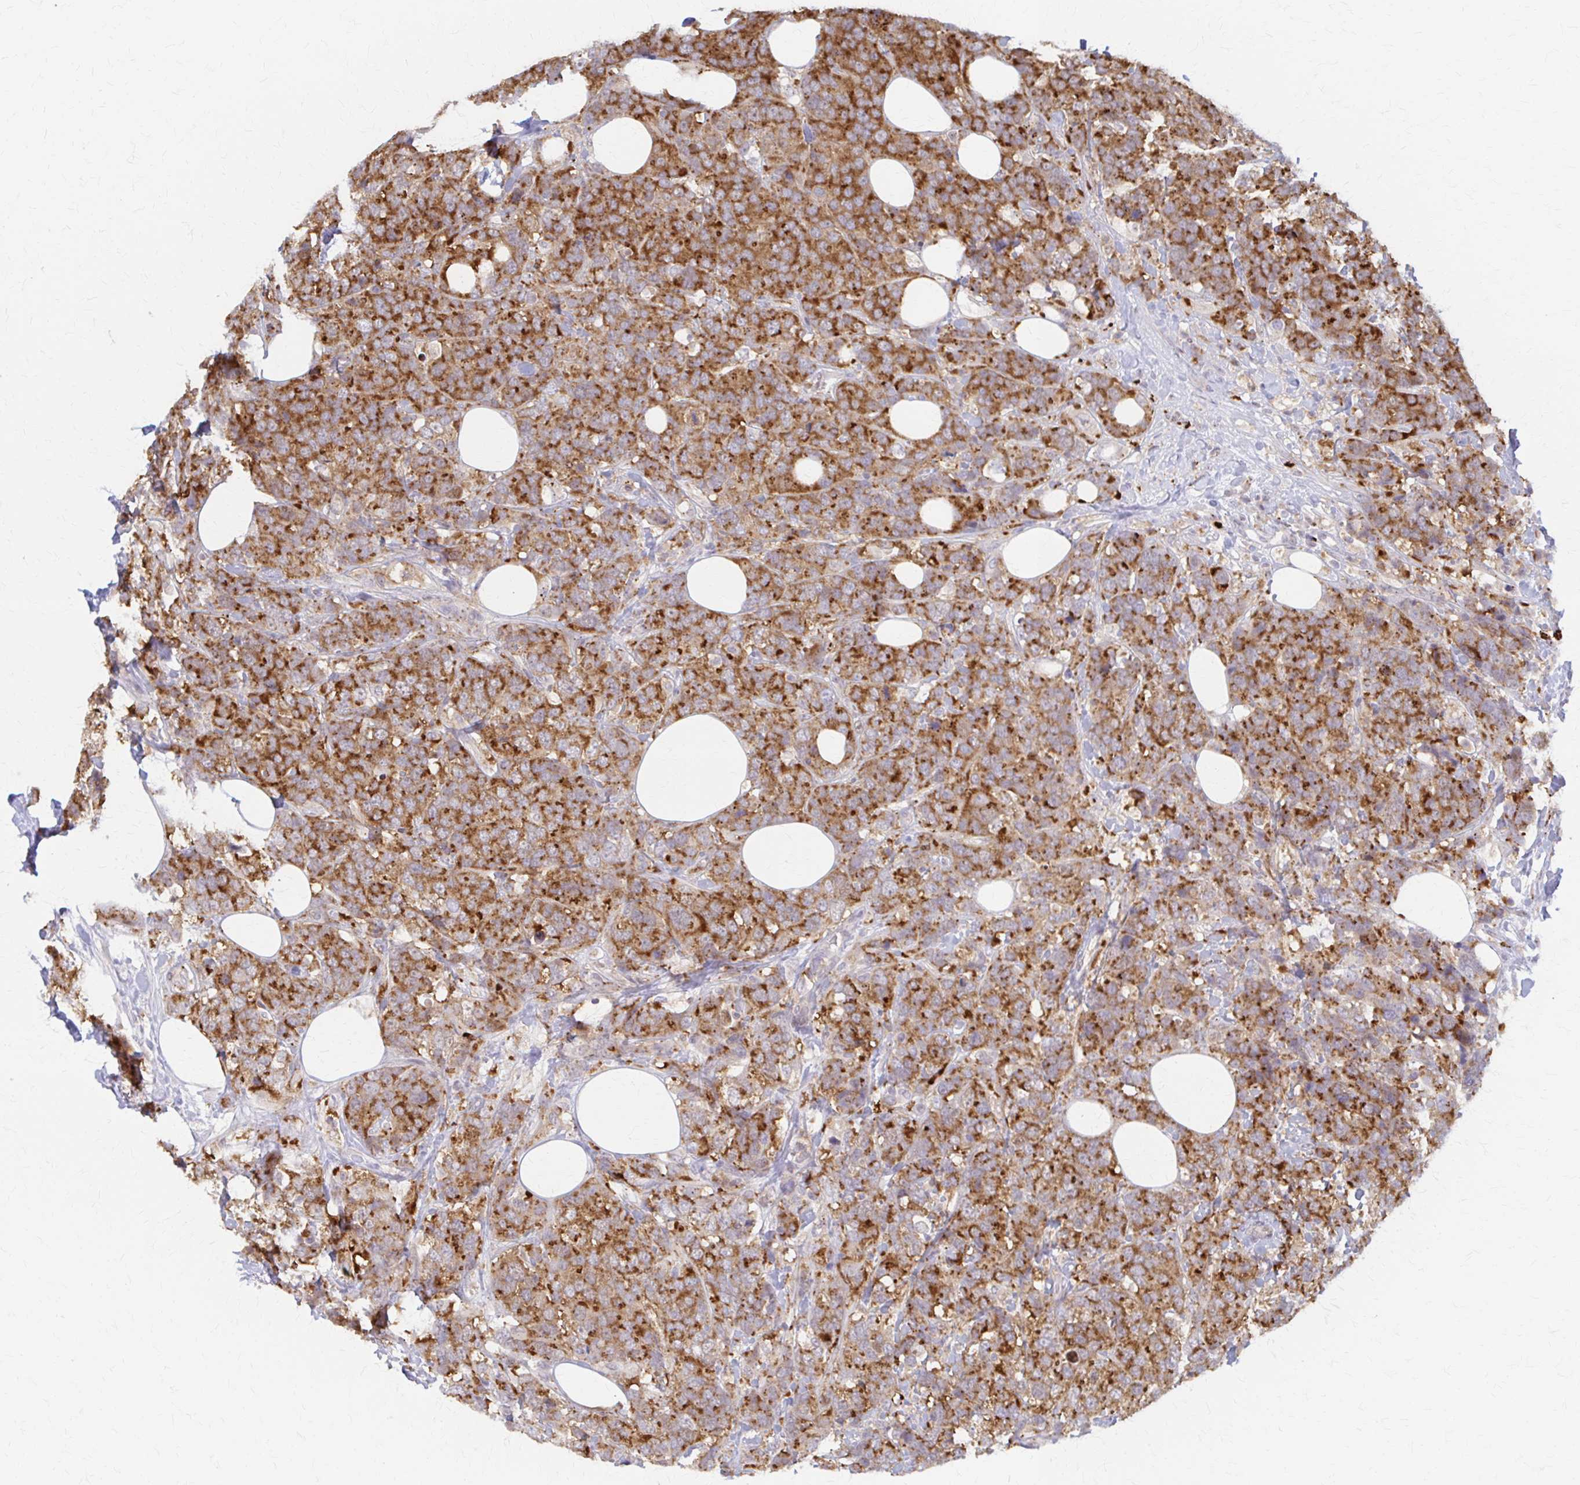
{"staining": {"intensity": "strong", "quantity": ">75%", "location": "cytoplasmic/membranous"}, "tissue": "breast cancer", "cell_type": "Tumor cells", "image_type": "cancer", "snomed": [{"axis": "morphology", "description": "Lobular carcinoma"}, {"axis": "topography", "description": "Breast"}], "caption": "Human breast lobular carcinoma stained with a brown dye displays strong cytoplasmic/membranous positive positivity in about >75% of tumor cells.", "gene": "ARHGAP35", "patient": {"sex": "female", "age": 59}}